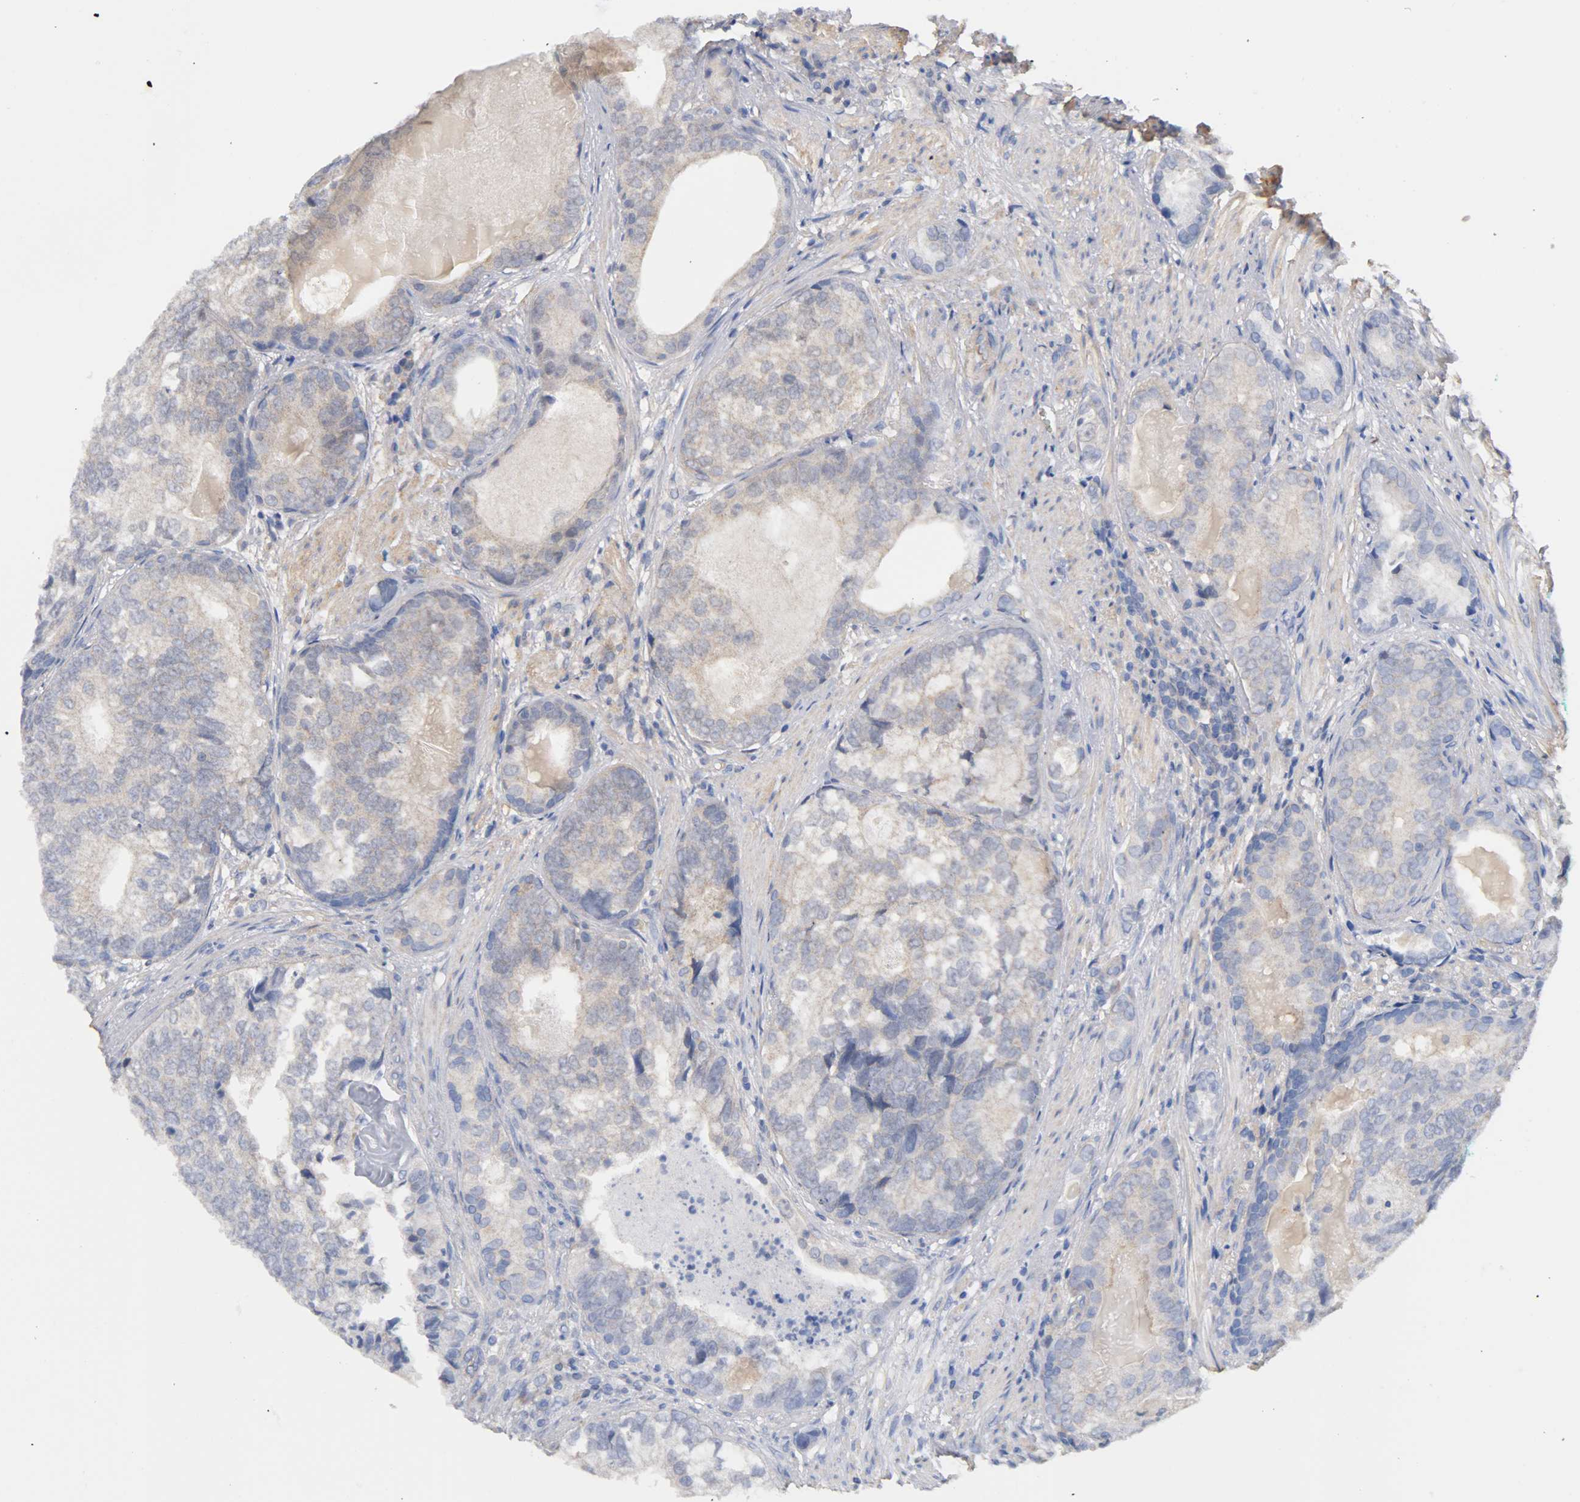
{"staining": {"intensity": "weak", "quantity": "25%-75%", "location": "cytoplasmic/membranous"}, "tissue": "prostate cancer", "cell_type": "Tumor cells", "image_type": "cancer", "snomed": [{"axis": "morphology", "description": "Adenocarcinoma, High grade"}, {"axis": "topography", "description": "Prostate"}], "caption": "Tumor cells reveal weak cytoplasmic/membranous positivity in about 25%-75% of cells in prostate cancer.", "gene": "UBE2M", "patient": {"sex": "male", "age": 66}}